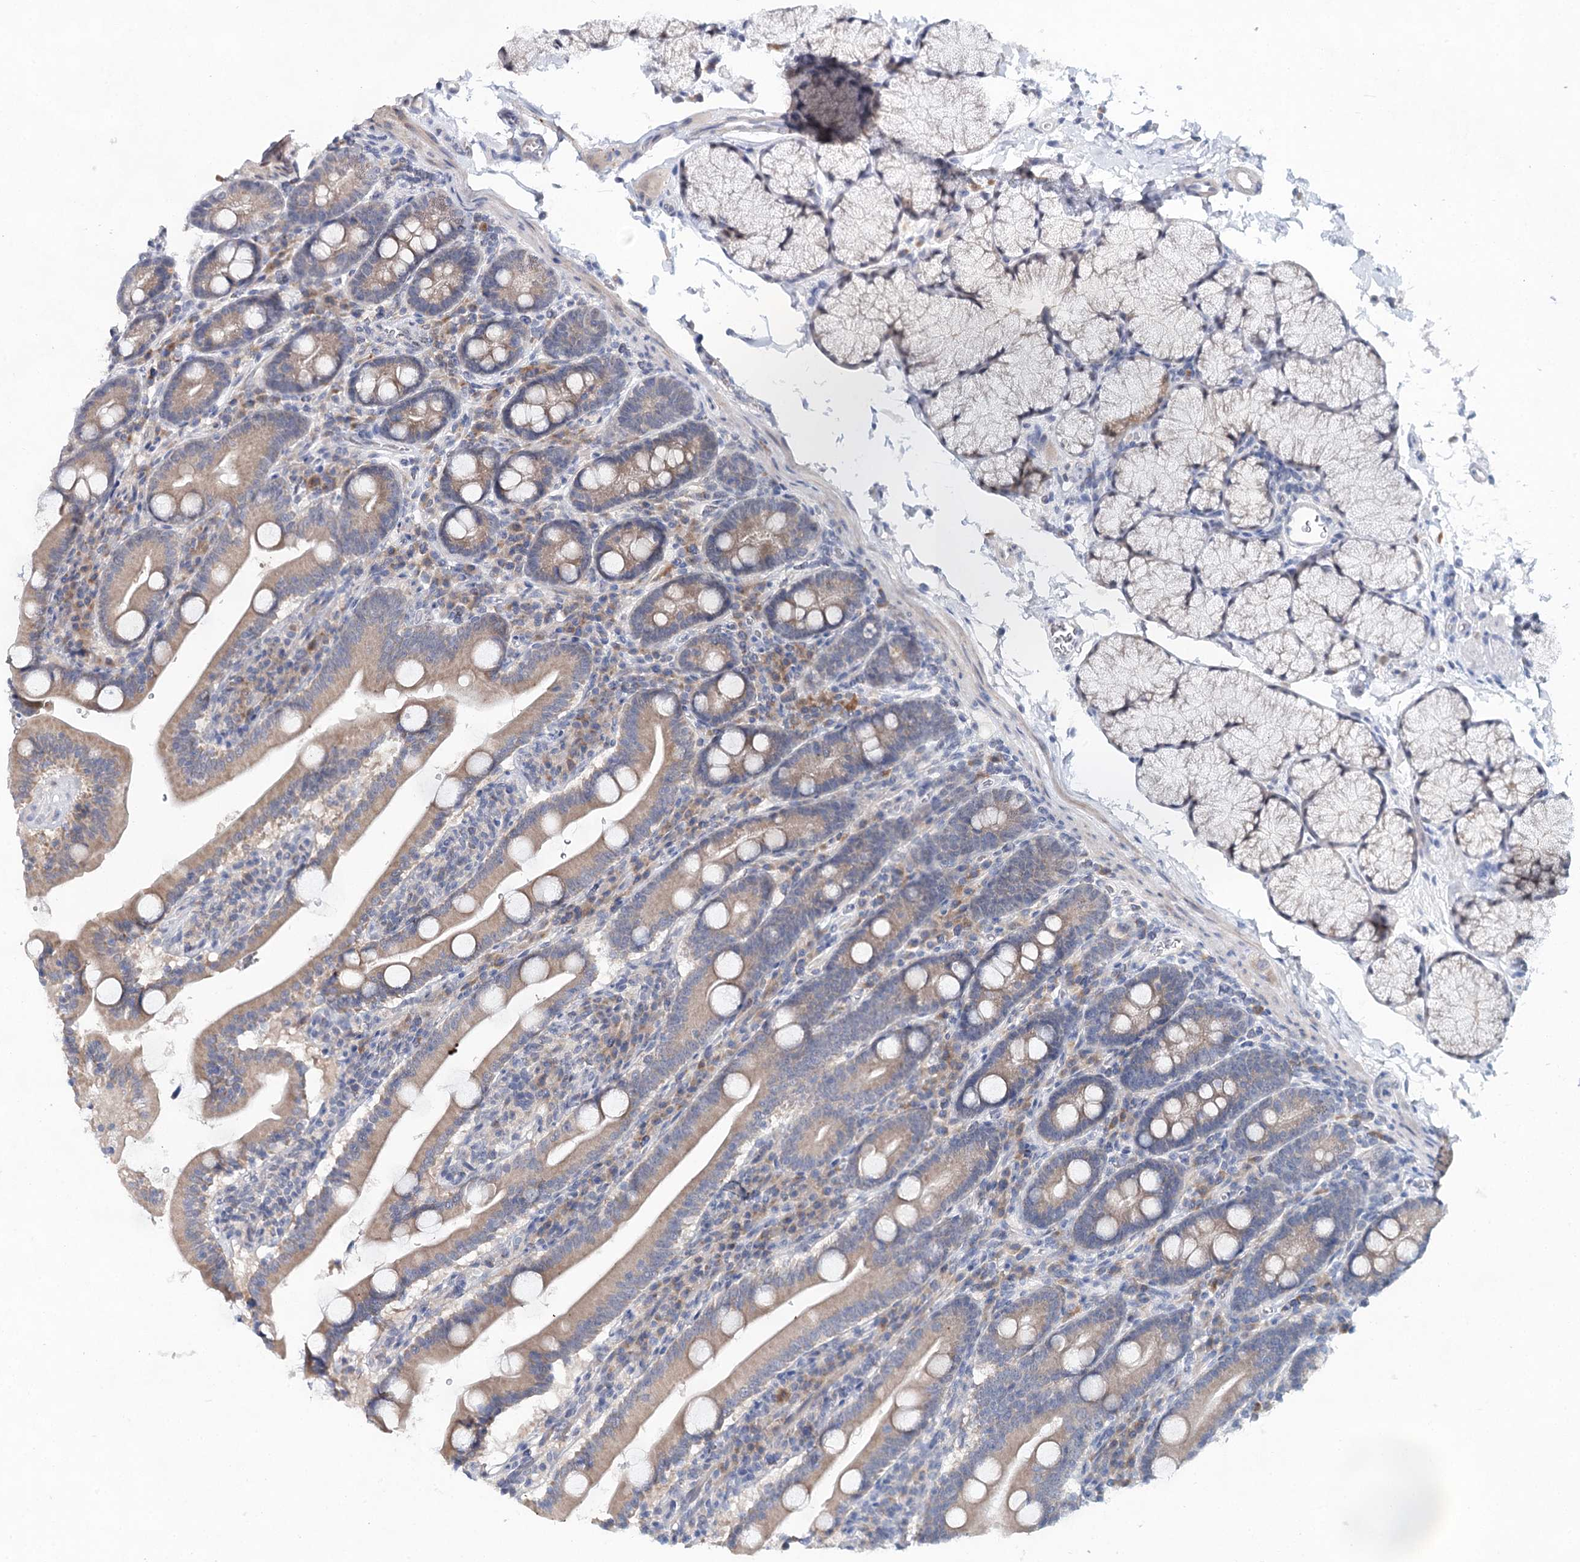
{"staining": {"intensity": "moderate", "quantity": ">75%", "location": "cytoplasmic/membranous"}, "tissue": "duodenum", "cell_type": "Glandular cells", "image_type": "normal", "snomed": [{"axis": "morphology", "description": "Normal tissue, NOS"}, {"axis": "topography", "description": "Duodenum"}], "caption": "Duodenum was stained to show a protein in brown. There is medium levels of moderate cytoplasmic/membranous positivity in about >75% of glandular cells. (DAB (3,3'-diaminobenzidine) IHC, brown staining for protein, blue staining for nuclei).", "gene": "BLTP1", "patient": {"sex": "male", "age": 35}}